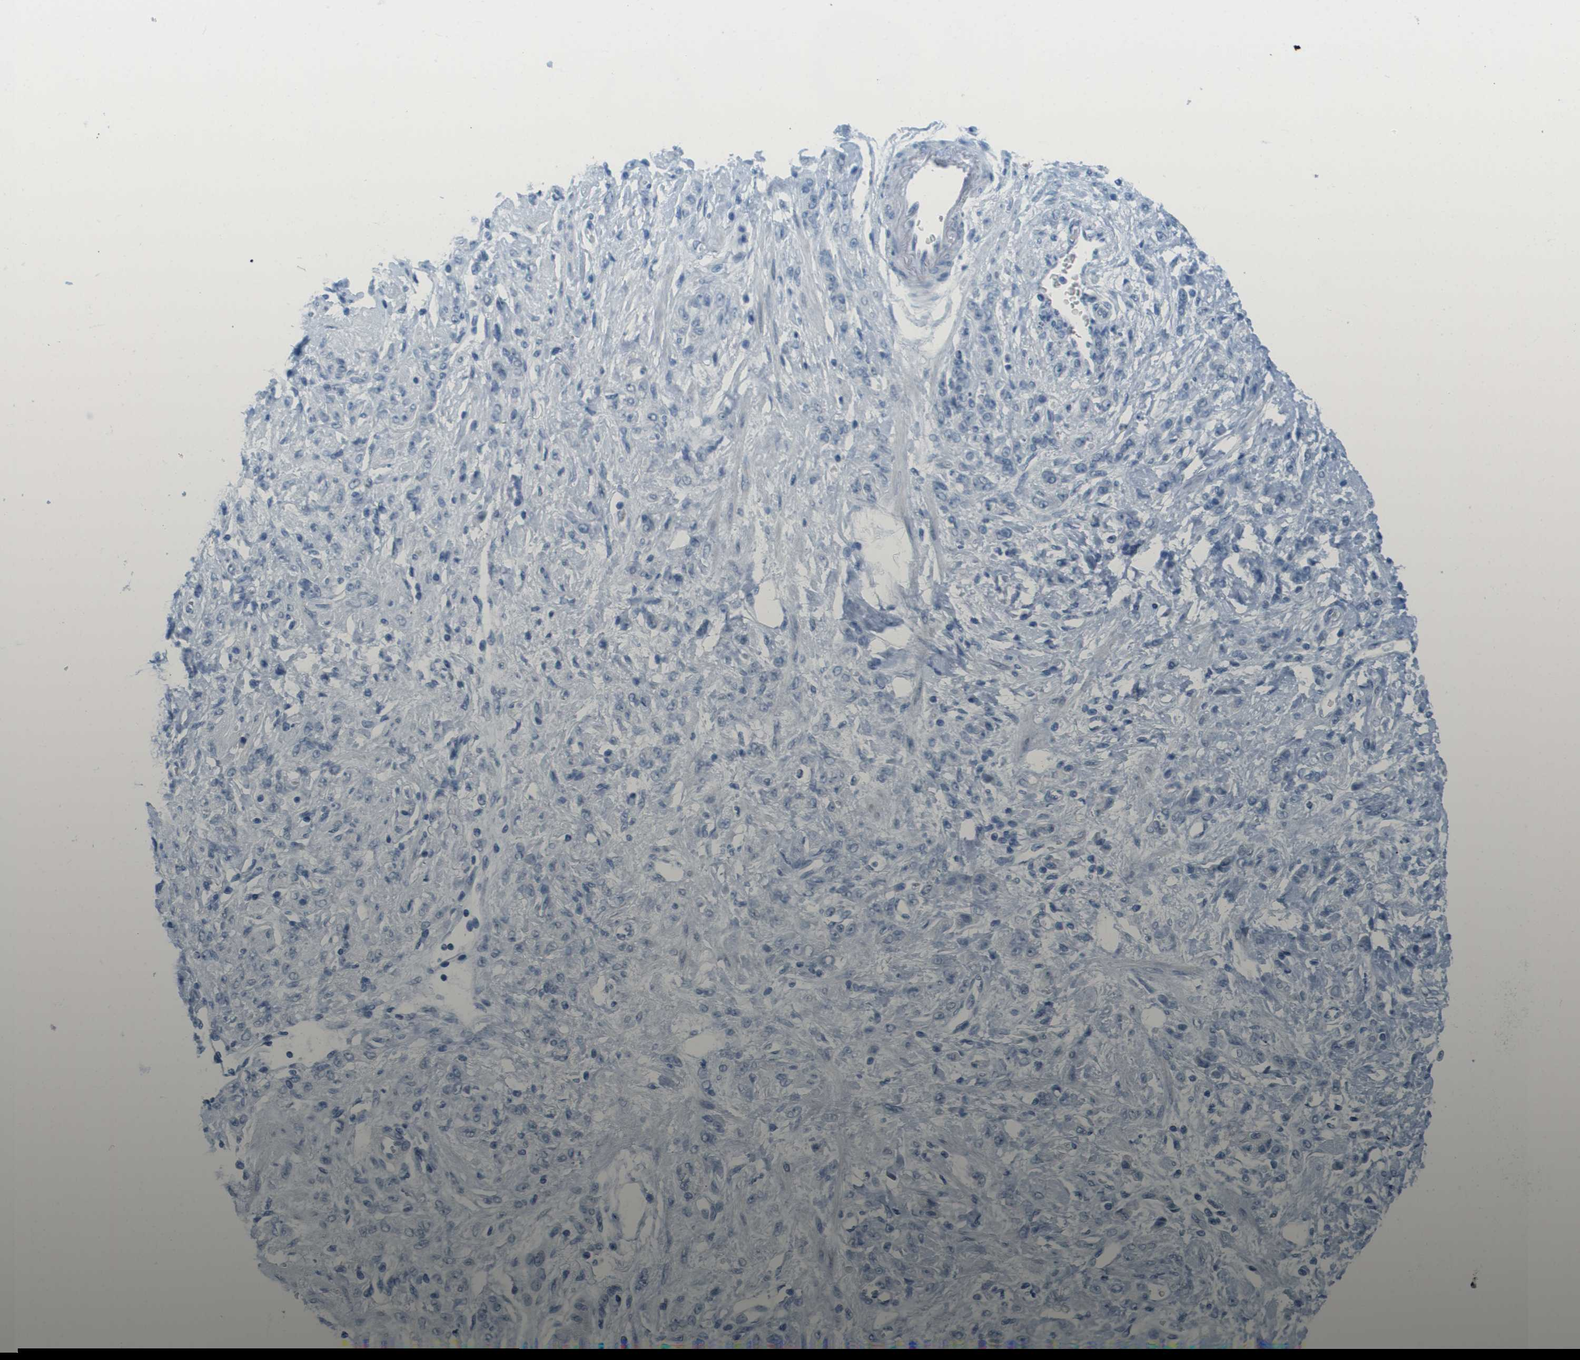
{"staining": {"intensity": "negative", "quantity": "none", "location": "none"}, "tissue": "stomach cancer", "cell_type": "Tumor cells", "image_type": "cancer", "snomed": [{"axis": "morphology", "description": "Normal tissue, NOS"}, {"axis": "morphology", "description": "Adenocarcinoma, NOS"}, {"axis": "topography", "description": "Stomach"}], "caption": "DAB (3,3'-diaminobenzidine) immunohistochemical staining of stomach cancer displays no significant positivity in tumor cells. The staining was performed using DAB (3,3'-diaminobenzidine) to visualize the protein expression in brown, while the nuclei were stained in blue with hematoxylin (Magnification: 20x).", "gene": "CDHR2", "patient": {"sex": "male", "age": 82}}